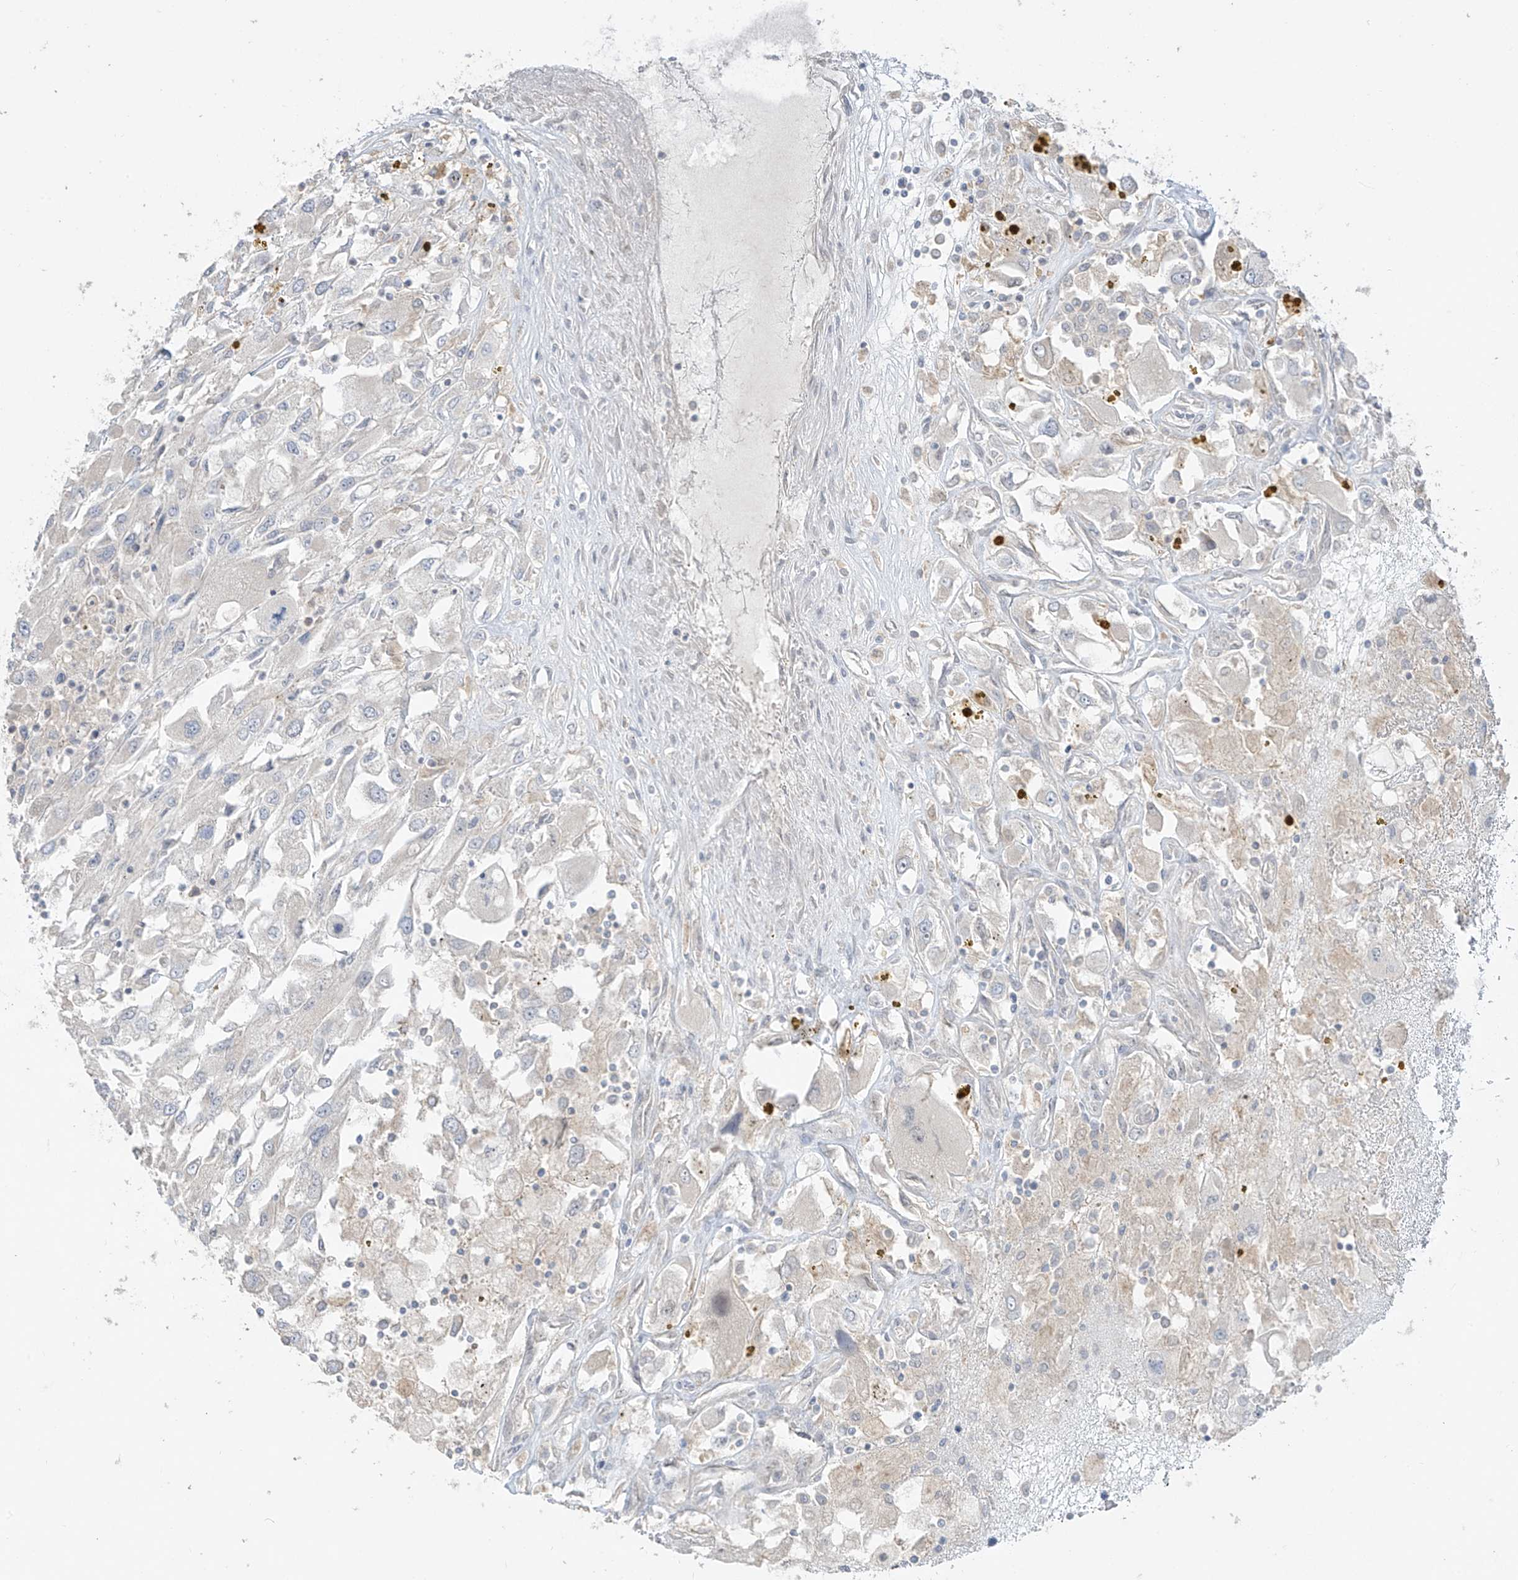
{"staining": {"intensity": "negative", "quantity": "none", "location": "none"}, "tissue": "renal cancer", "cell_type": "Tumor cells", "image_type": "cancer", "snomed": [{"axis": "morphology", "description": "Adenocarcinoma, NOS"}, {"axis": "topography", "description": "Kidney"}], "caption": "An immunohistochemistry photomicrograph of renal cancer is shown. There is no staining in tumor cells of renal cancer.", "gene": "ANGEL2", "patient": {"sex": "female", "age": 52}}